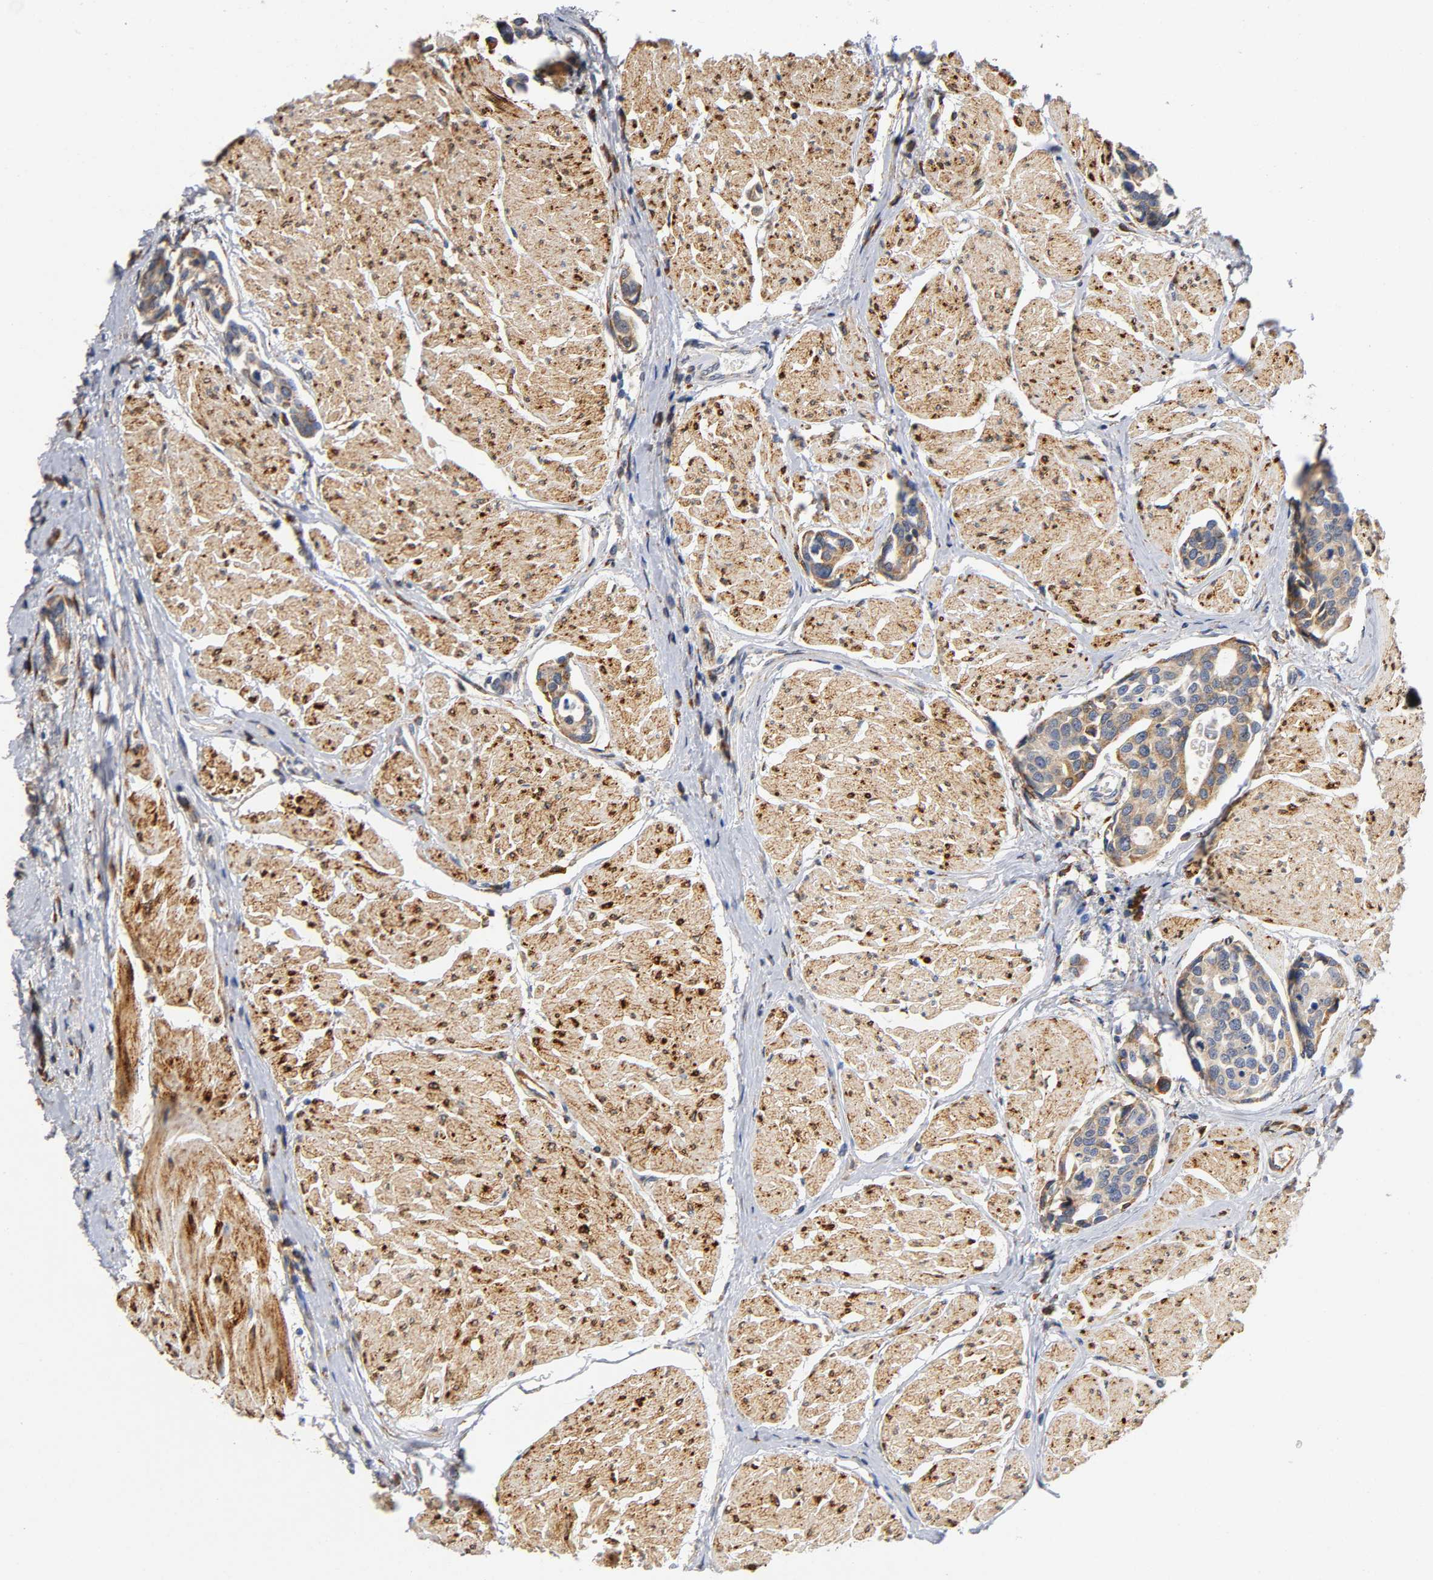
{"staining": {"intensity": "moderate", "quantity": ">75%", "location": "cytoplasmic/membranous"}, "tissue": "urothelial cancer", "cell_type": "Tumor cells", "image_type": "cancer", "snomed": [{"axis": "morphology", "description": "Urothelial carcinoma, High grade"}, {"axis": "topography", "description": "Urinary bladder"}], "caption": "Human urothelial cancer stained with a brown dye displays moderate cytoplasmic/membranous positive positivity in about >75% of tumor cells.", "gene": "SOS2", "patient": {"sex": "male", "age": 78}}